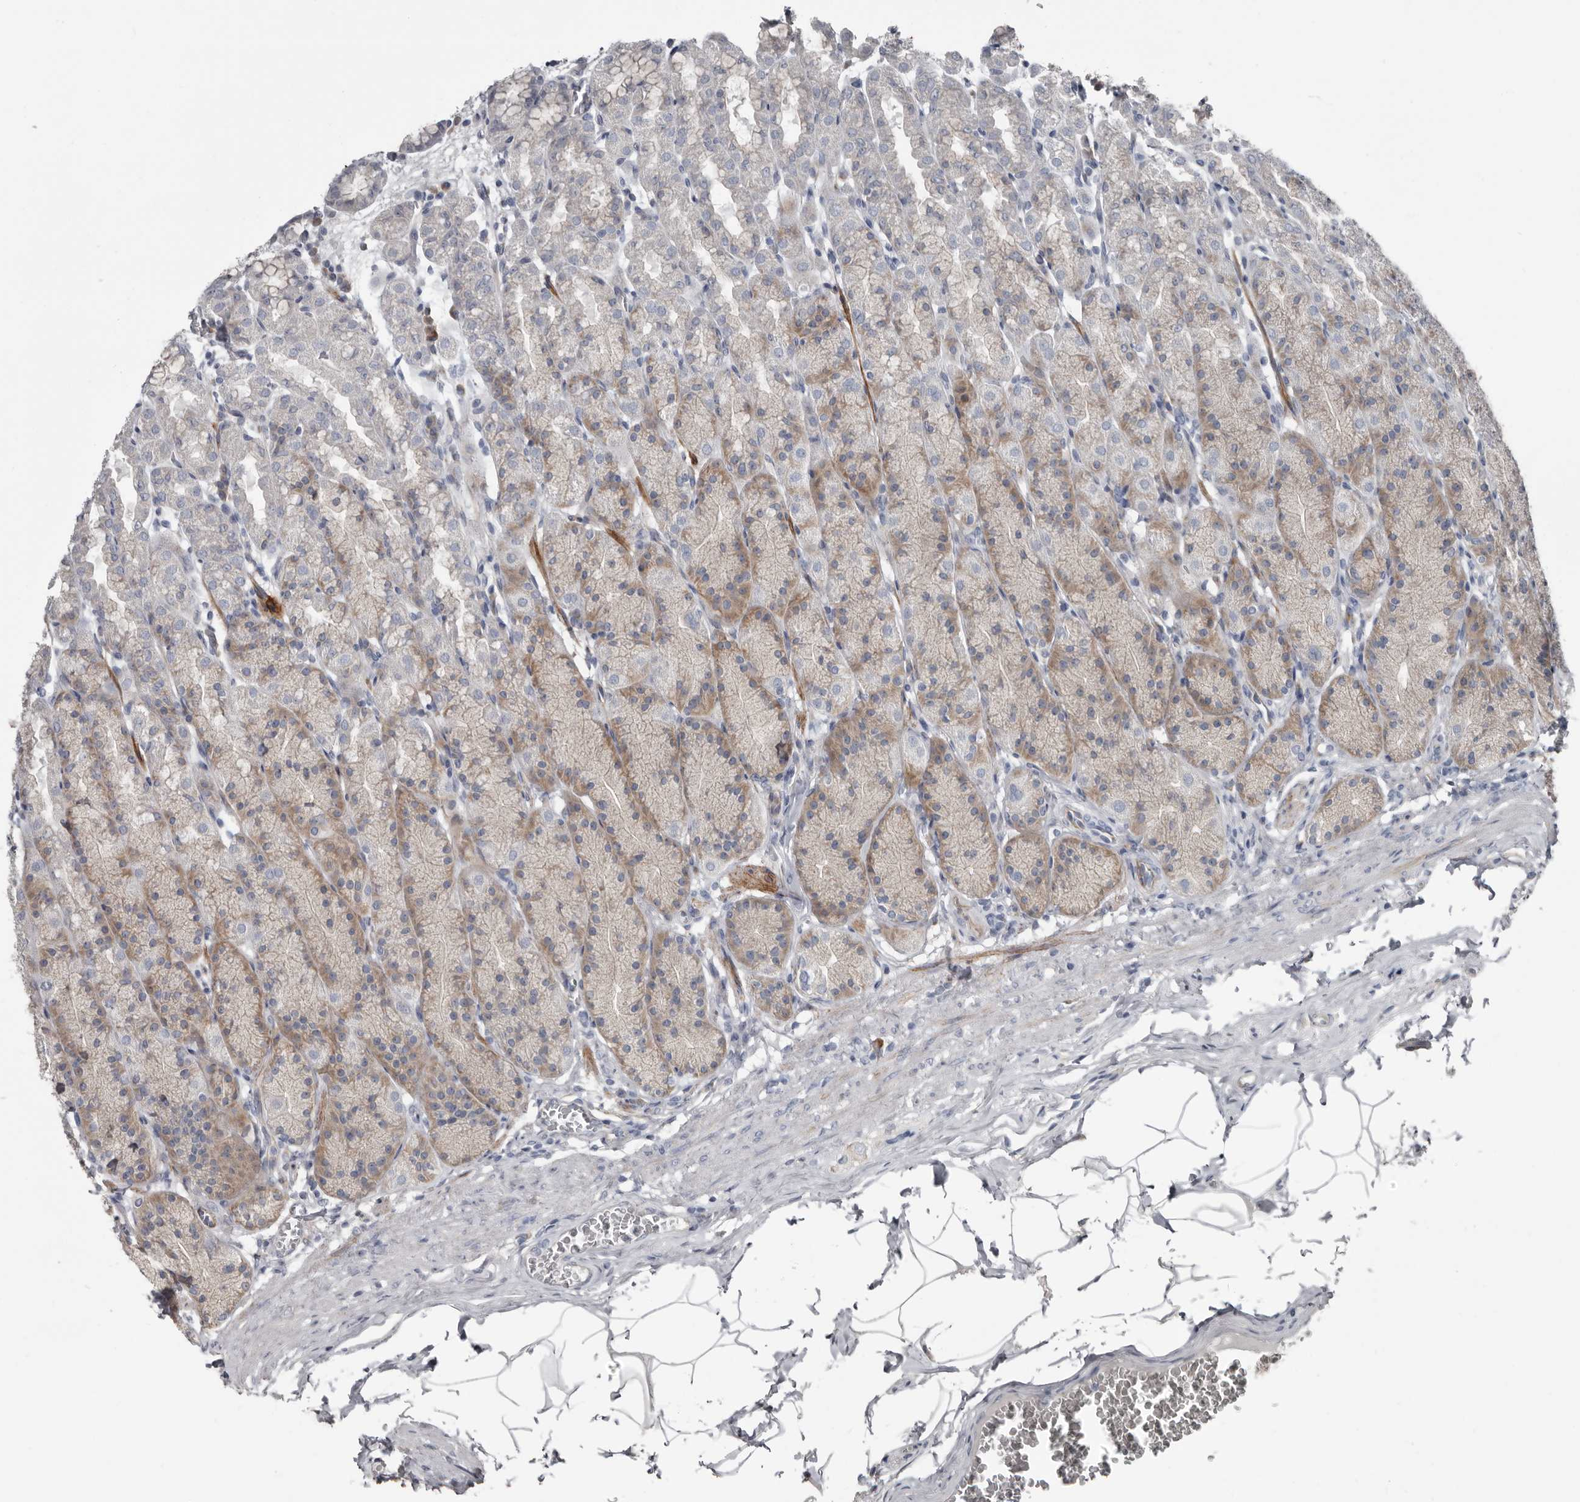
{"staining": {"intensity": "weak", "quantity": "25%-75%", "location": "cytoplasmic/membranous"}, "tissue": "stomach", "cell_type": "Glandular cells", "image_type": "normal", "snomed": [{"axis": "morphology", "description": "Normal tissue, NOS"}, {"axis": "topography", "description": "Stomach"}], "caption": "Glandular cells show low levels of weak cytoplasmic/membranous staining in about 25%-75% of cells in unremarkable human stomach.", "gene": "ZNF114", "patient": {"sex": "male", "age": 42}}